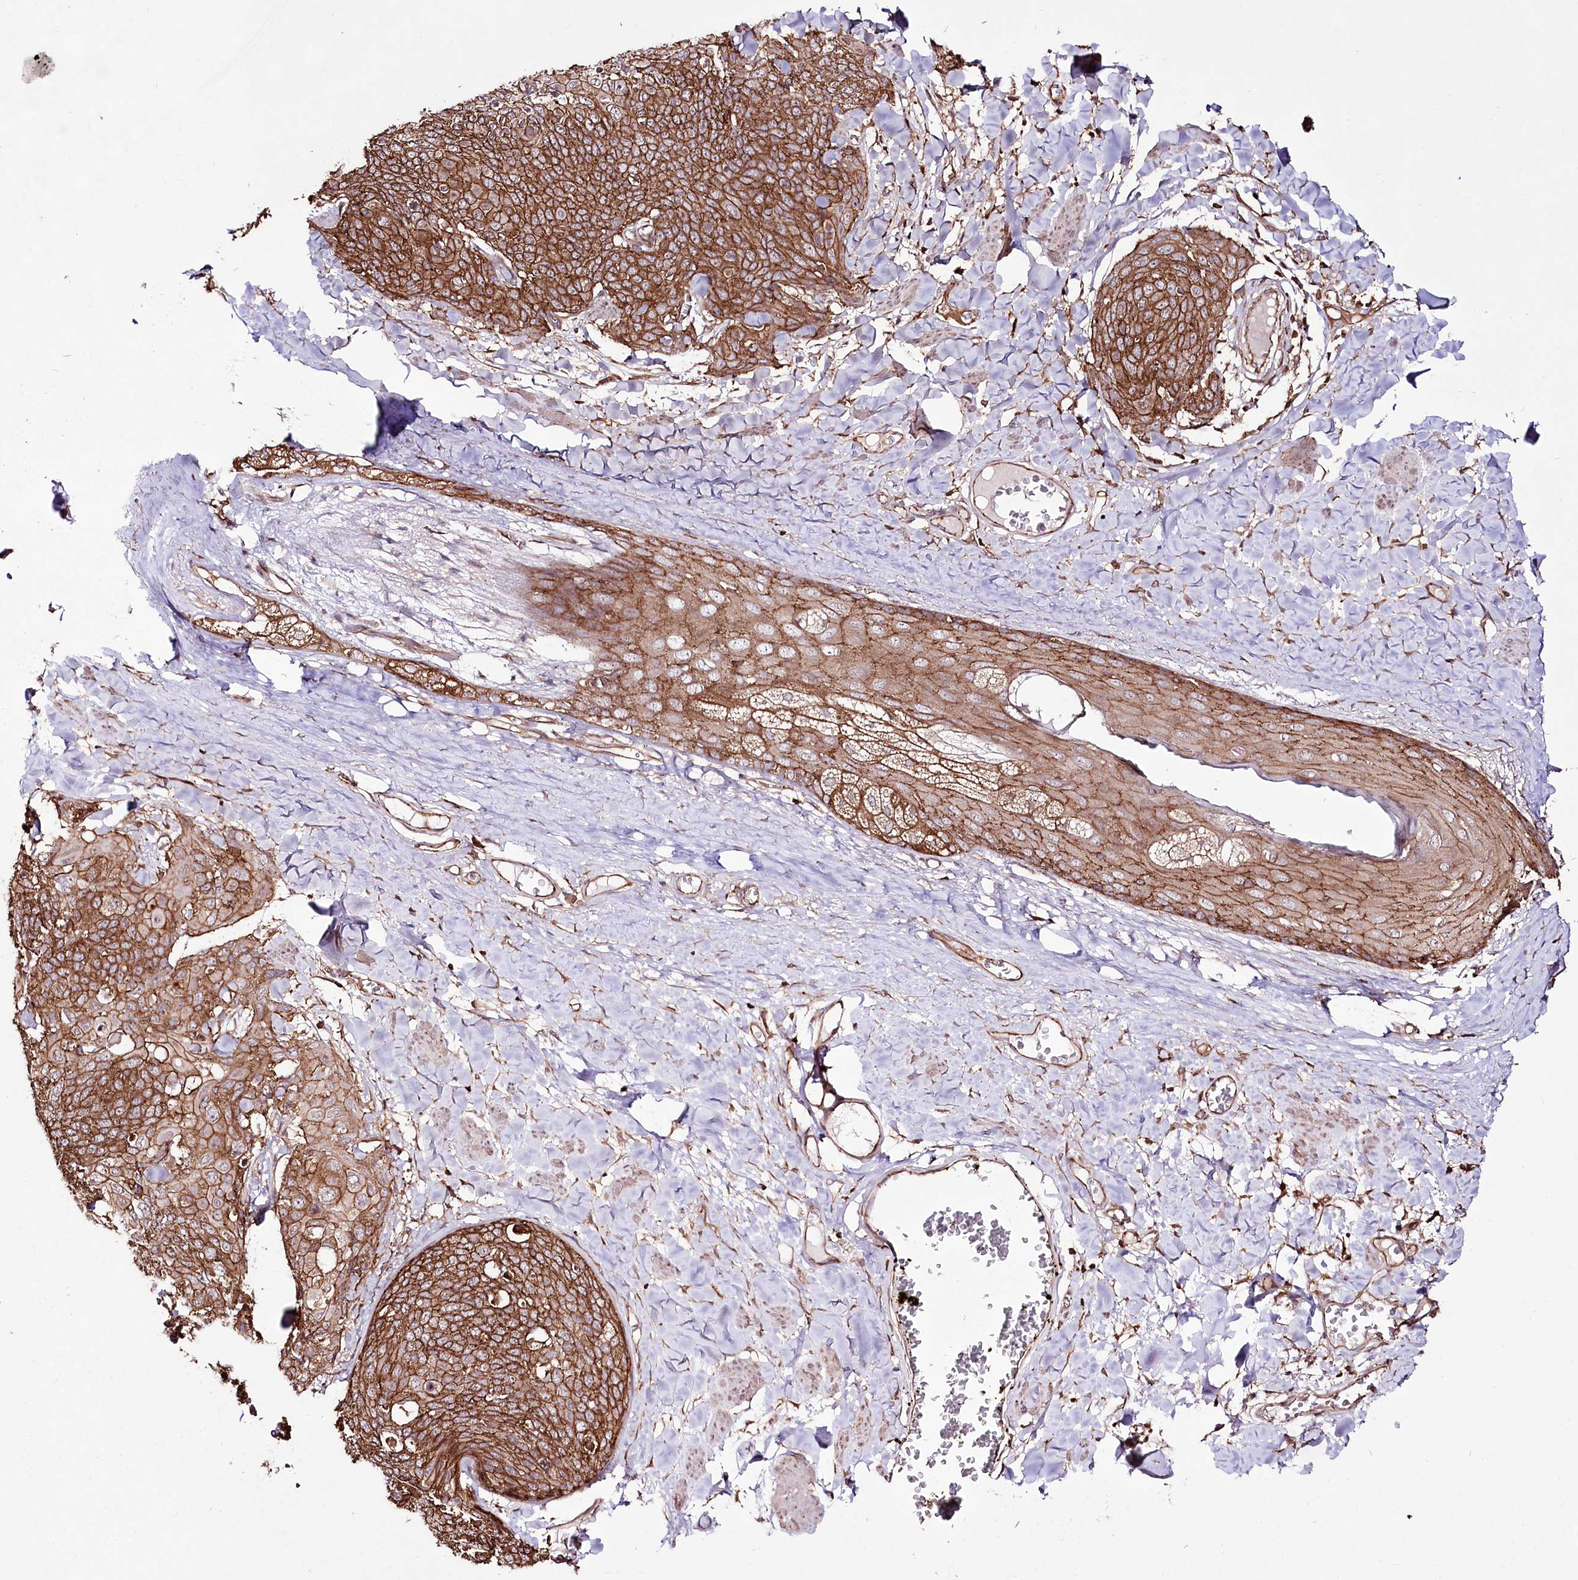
{"staining": {"intensity": "strong", "quantity": ">75%", "location": "cytoplasmic/membranous"}, "tissue": "skin cancer", "cell_type": "Tumor cells", "image_type": "cancer", "snomed": [{"axis": "morphology", "description": "Squamous cell carcinoma, NOS"}, {"axis": "topography", "description": "Skin"}, {"axis": "topography", "description": "Vulva"}], "caption": "Protein staining exhibits strong cytoplasmic/membranous expression in about >75% of tumor cells in skin squamous cell carcinoma.", "gene": "DHX29", "patient": {"sex": "female", "age": 85}}